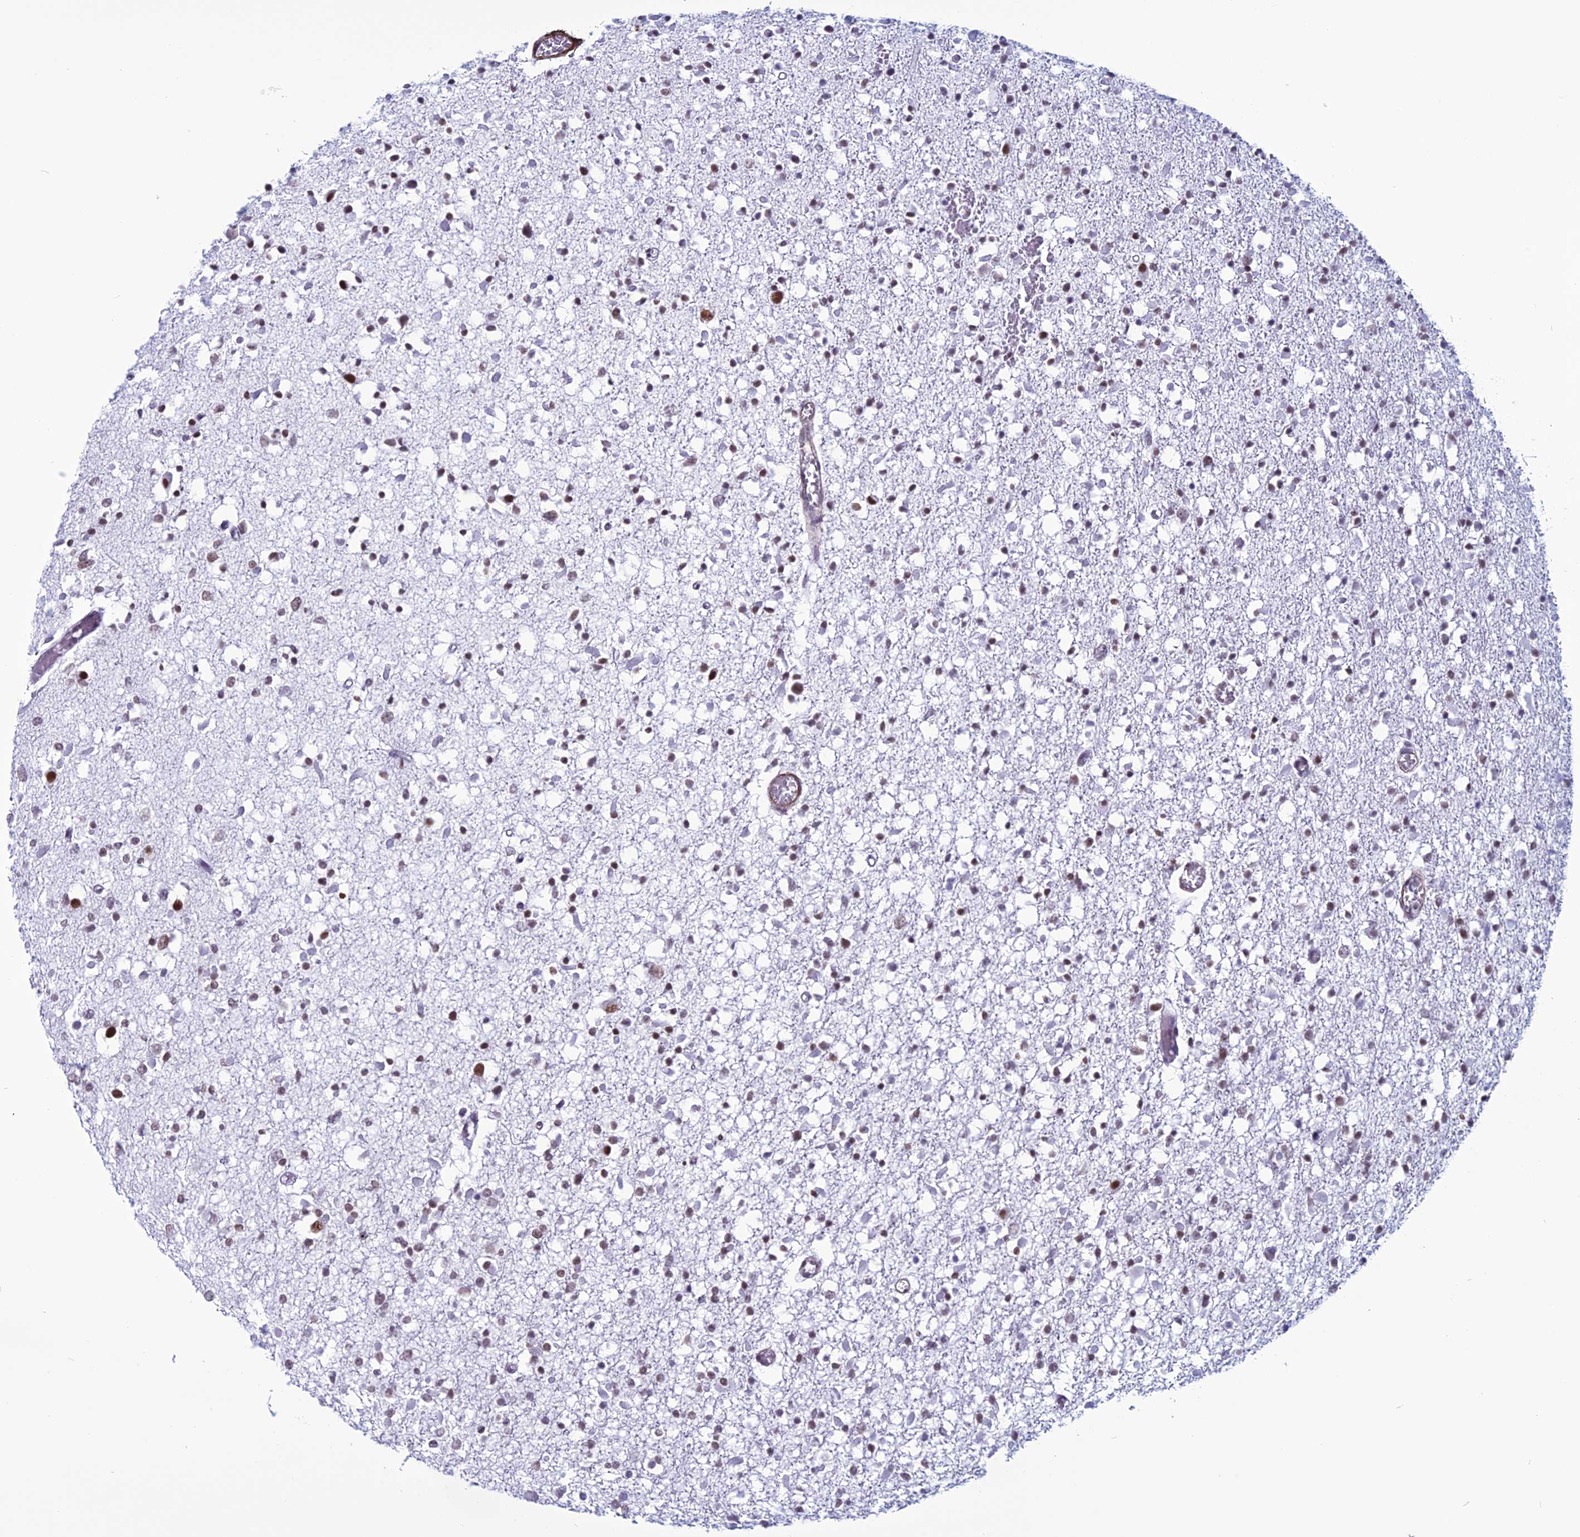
{"staining": {"intensity": "moderate", "quantity": "25%-75%", "location": "nuclear"}, "tissue": "glioma", "cell_type": "Tumor cells", "image_type": "cancer", "snomed": [{"axis": "morphology", "description": "Glioma, malignant, Low grade"}, {"axis": "topography", "description": "Brain"}], "caption": "Human glioma stained with a brown dye demonstrates moderate nuclear positive expression in approximately 25%-75% of tumor cells.", "gene": "U2AF1", "patient": {"sex": "female", "age": 22}}